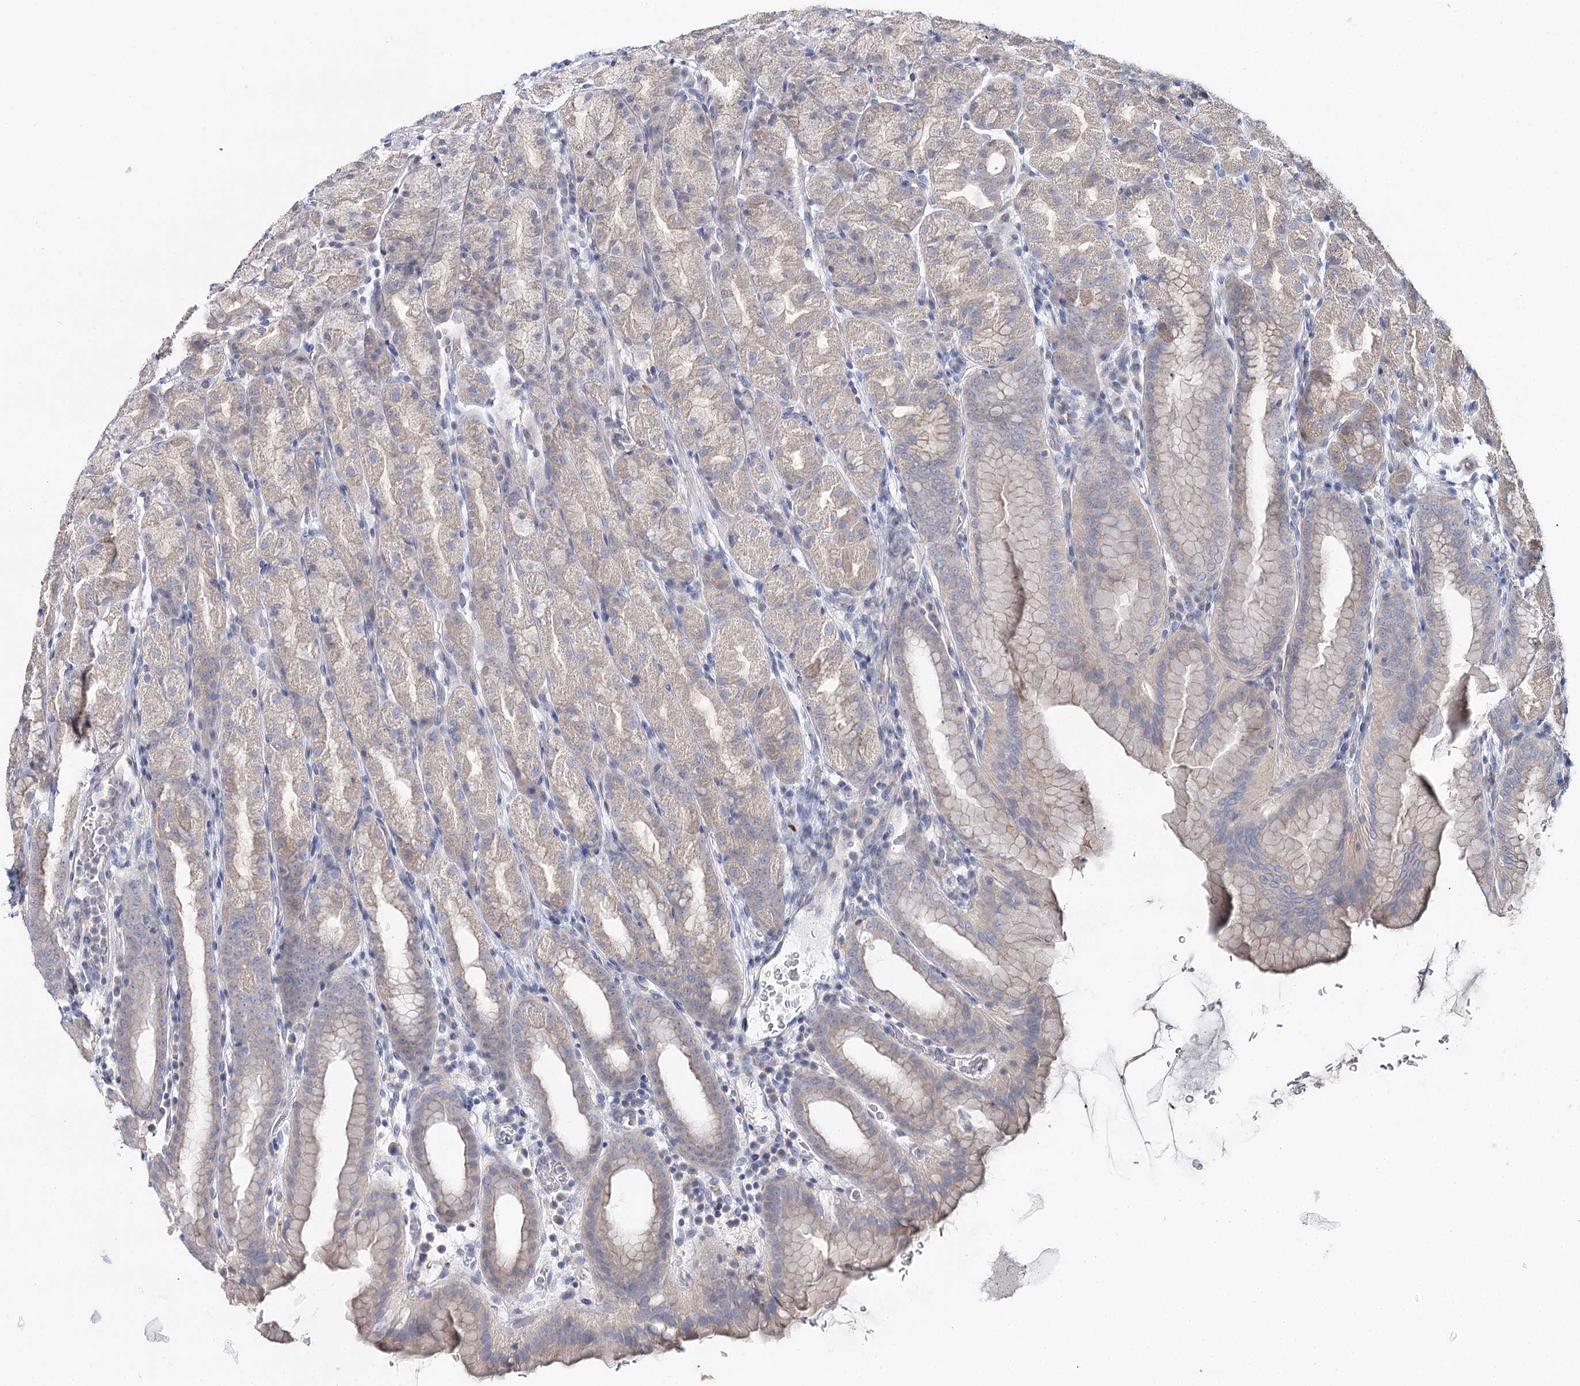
{"staining": {"intensity": "negative", "quantity": "none", "location": "none"}, "tissue": "stomach", "cell_type": "Glandular cells", "image_type": "normal", "snomed": [{"axis": "morphology", "description": "Normal tissue, NOS"}, {"axis": "topography", "description": "Stomach, upper"}], "caption": "DAB immunohistochemical staining of unremarkable stomach displays no significant expression in glandular cells.", "gene": "DAPK1", "patient": {"sex": "male", "age": 68}}